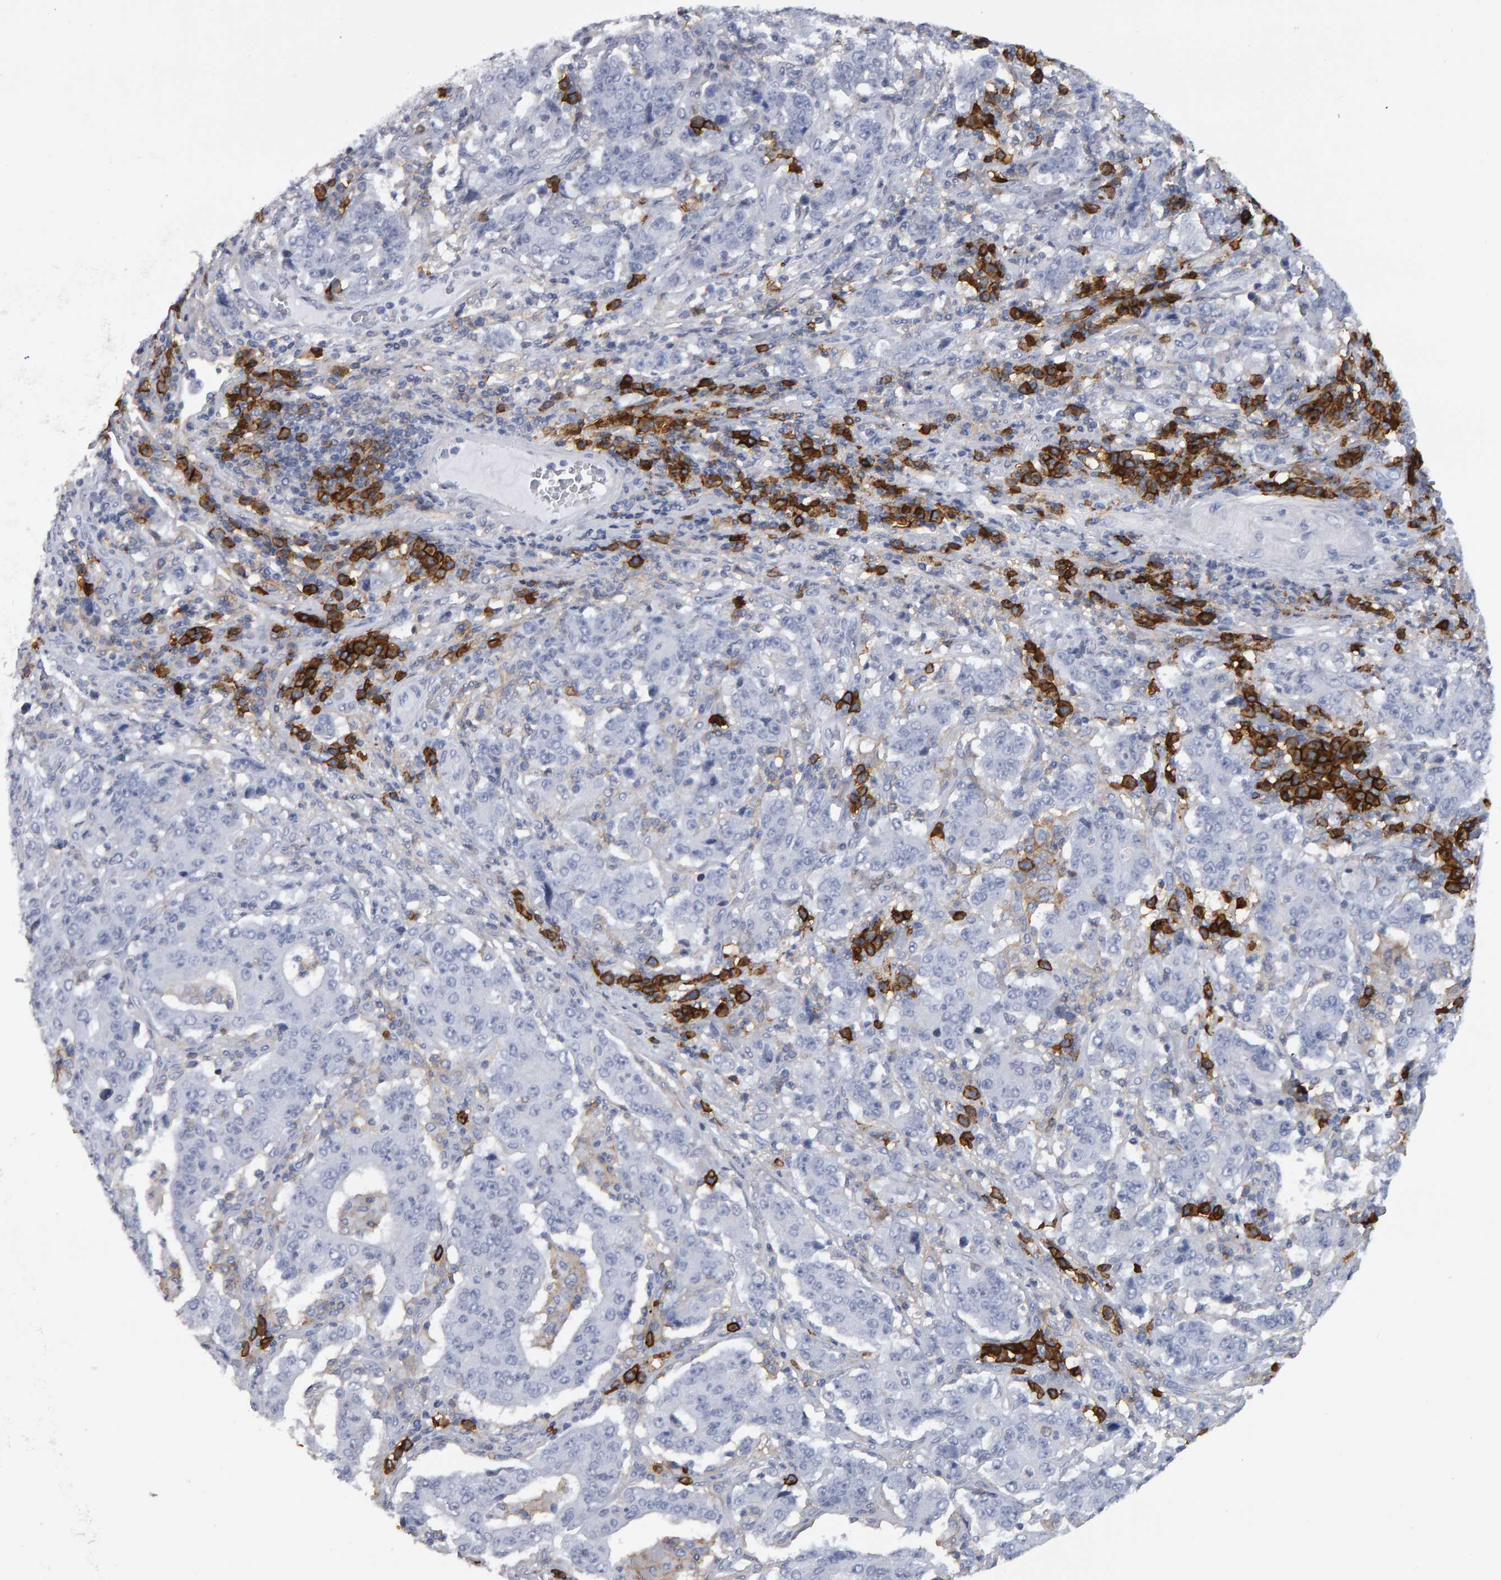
{"staining": {"intensity": "negative", "quantity": "none", "location": "none"}, "tissue": "stomach cancer", "cell_type": "Tumor cells", "image_type": "cancer", "snomed": [{"axis": "morphology", "description": "Normal tissue, NOS"}, {"axis": "morphology", "description": "Adenocarcinoma, NOS"}, {"axis": "topography", "description": "Stomach, upper"}, {"axis": "topography", "description": "Stomach"}], "caption": "A high-resolution photomicrograph shows IHC staining of adenocarcinoma (stomach), which reveals no significant expression in tumor cells. (IHC, brightfield microscopy, high magnification).", "gene": "CD38", "patient": {"sex": "male", "age": 59}}